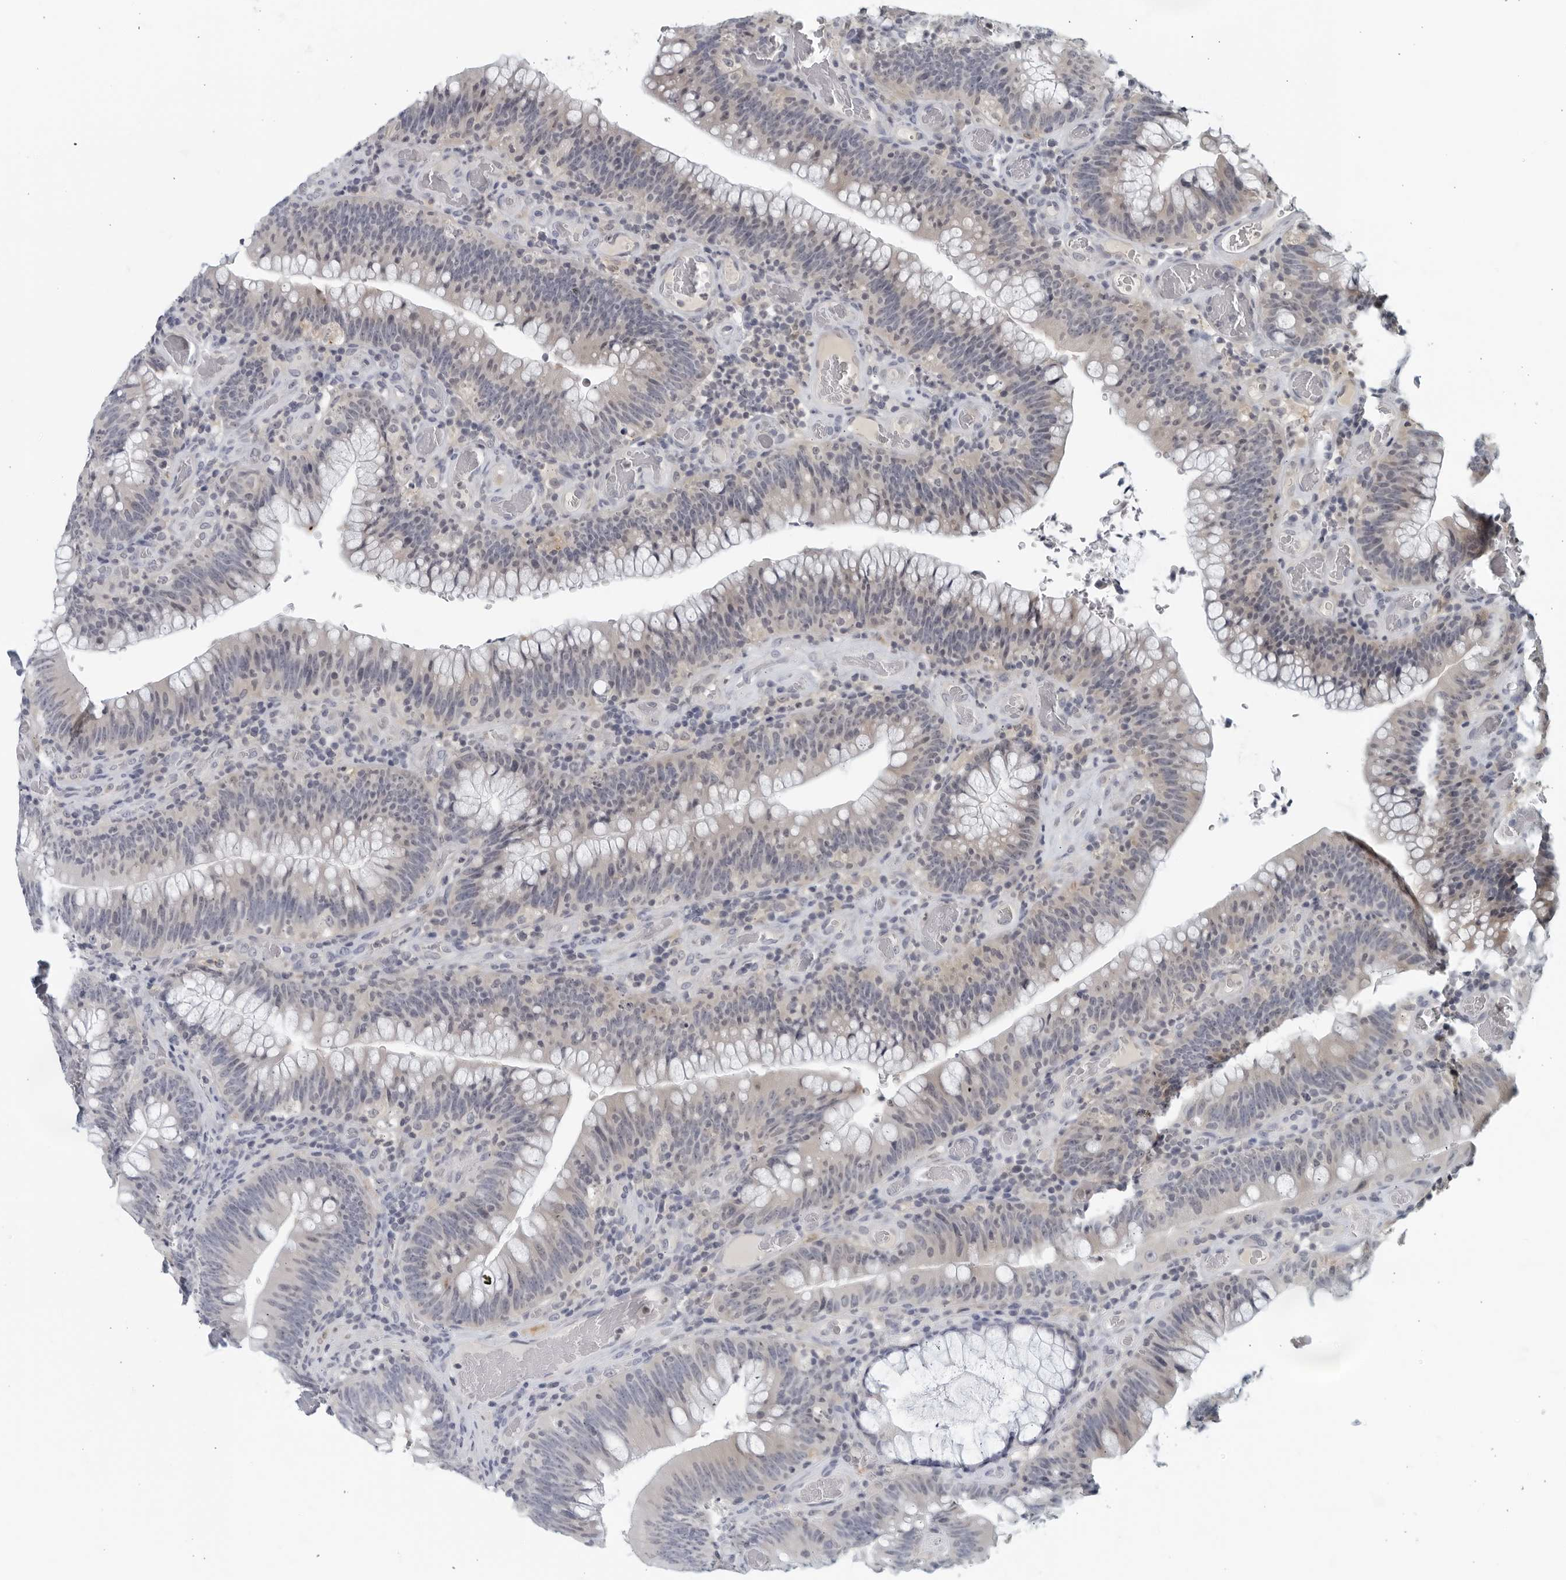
{"staining": {"intensity": "negative", "quantity": "none", "location": "none"}, "tissue": "colorectal cancer", "cell_type": "Tumor cells", "image_type": "cancer", "snomed": [{"axis": "morphology", "description": "Normal tissue, NOS"}, {"axis": "topography", "description": "Colon"}], "caption": "Immunohistochemistry (IHC) histopathology image of neoplastic tissue: colorectal cancer stained with DAB (3,3'-diaminobenzidine) shows no significant protein positivity in tumor cells.", "gene": "MATN1", "patient": {"sex": "female", "age": 82}}